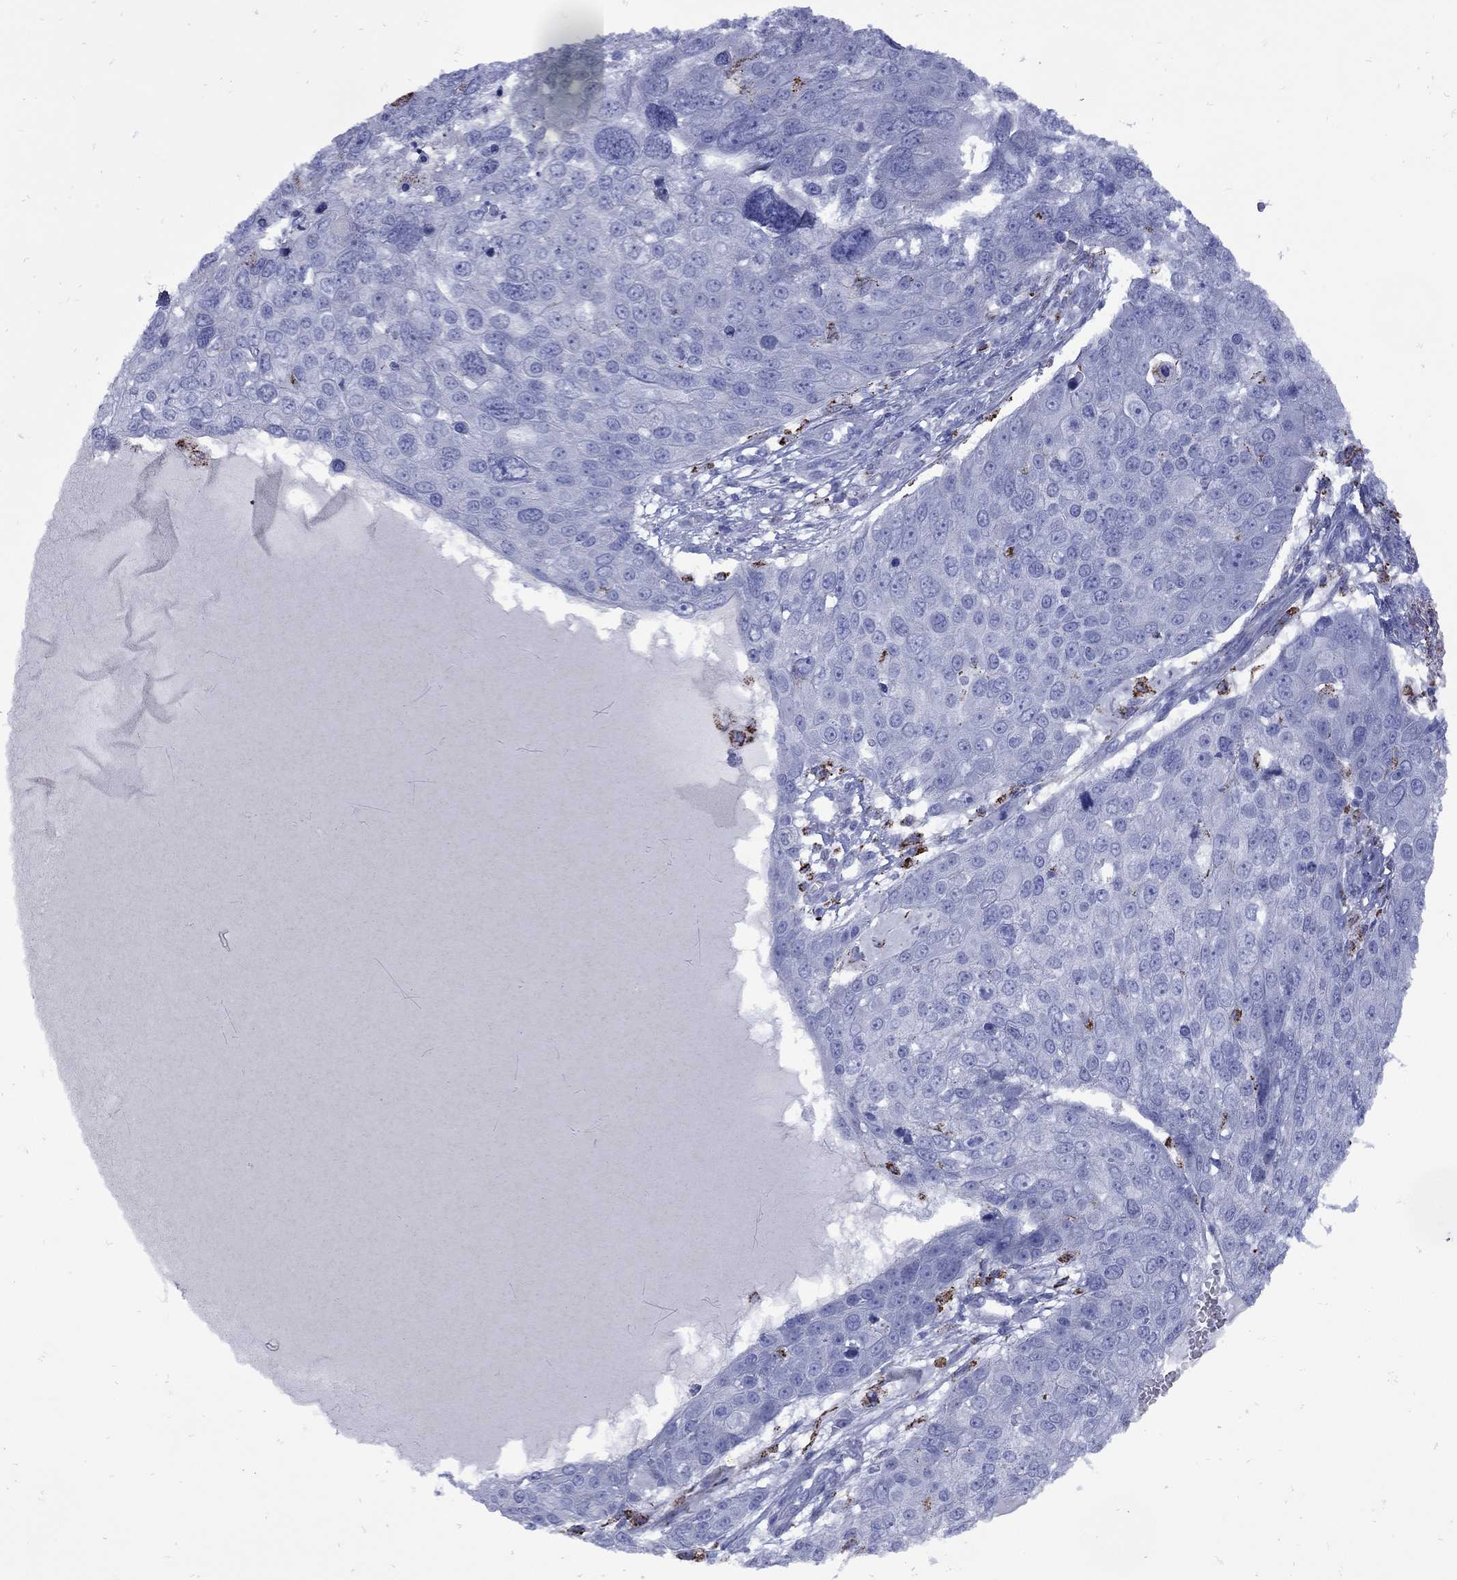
{"staining": {"intensity": "strong", "quantity": "<25%", "location": "cytoplasmic/membranous"}, "tissue": "skin cancer", "cell_type": "Tumor cells", "image_type": "cancer", "snomed": [{"axis": "morphology", "description": "Squamous cell carcinoma, NOS"}, {"axis": "topography", "description": "Skin"}], "caption": "Skin squamous cell carcinoma stained with immunohistochemistry (IHC) reveals strong cytoplasmic/membranous positivity in about <25% of tumor cells.", "gene": "SESTD1", "patient": {"sex": "male", "age": 71}}